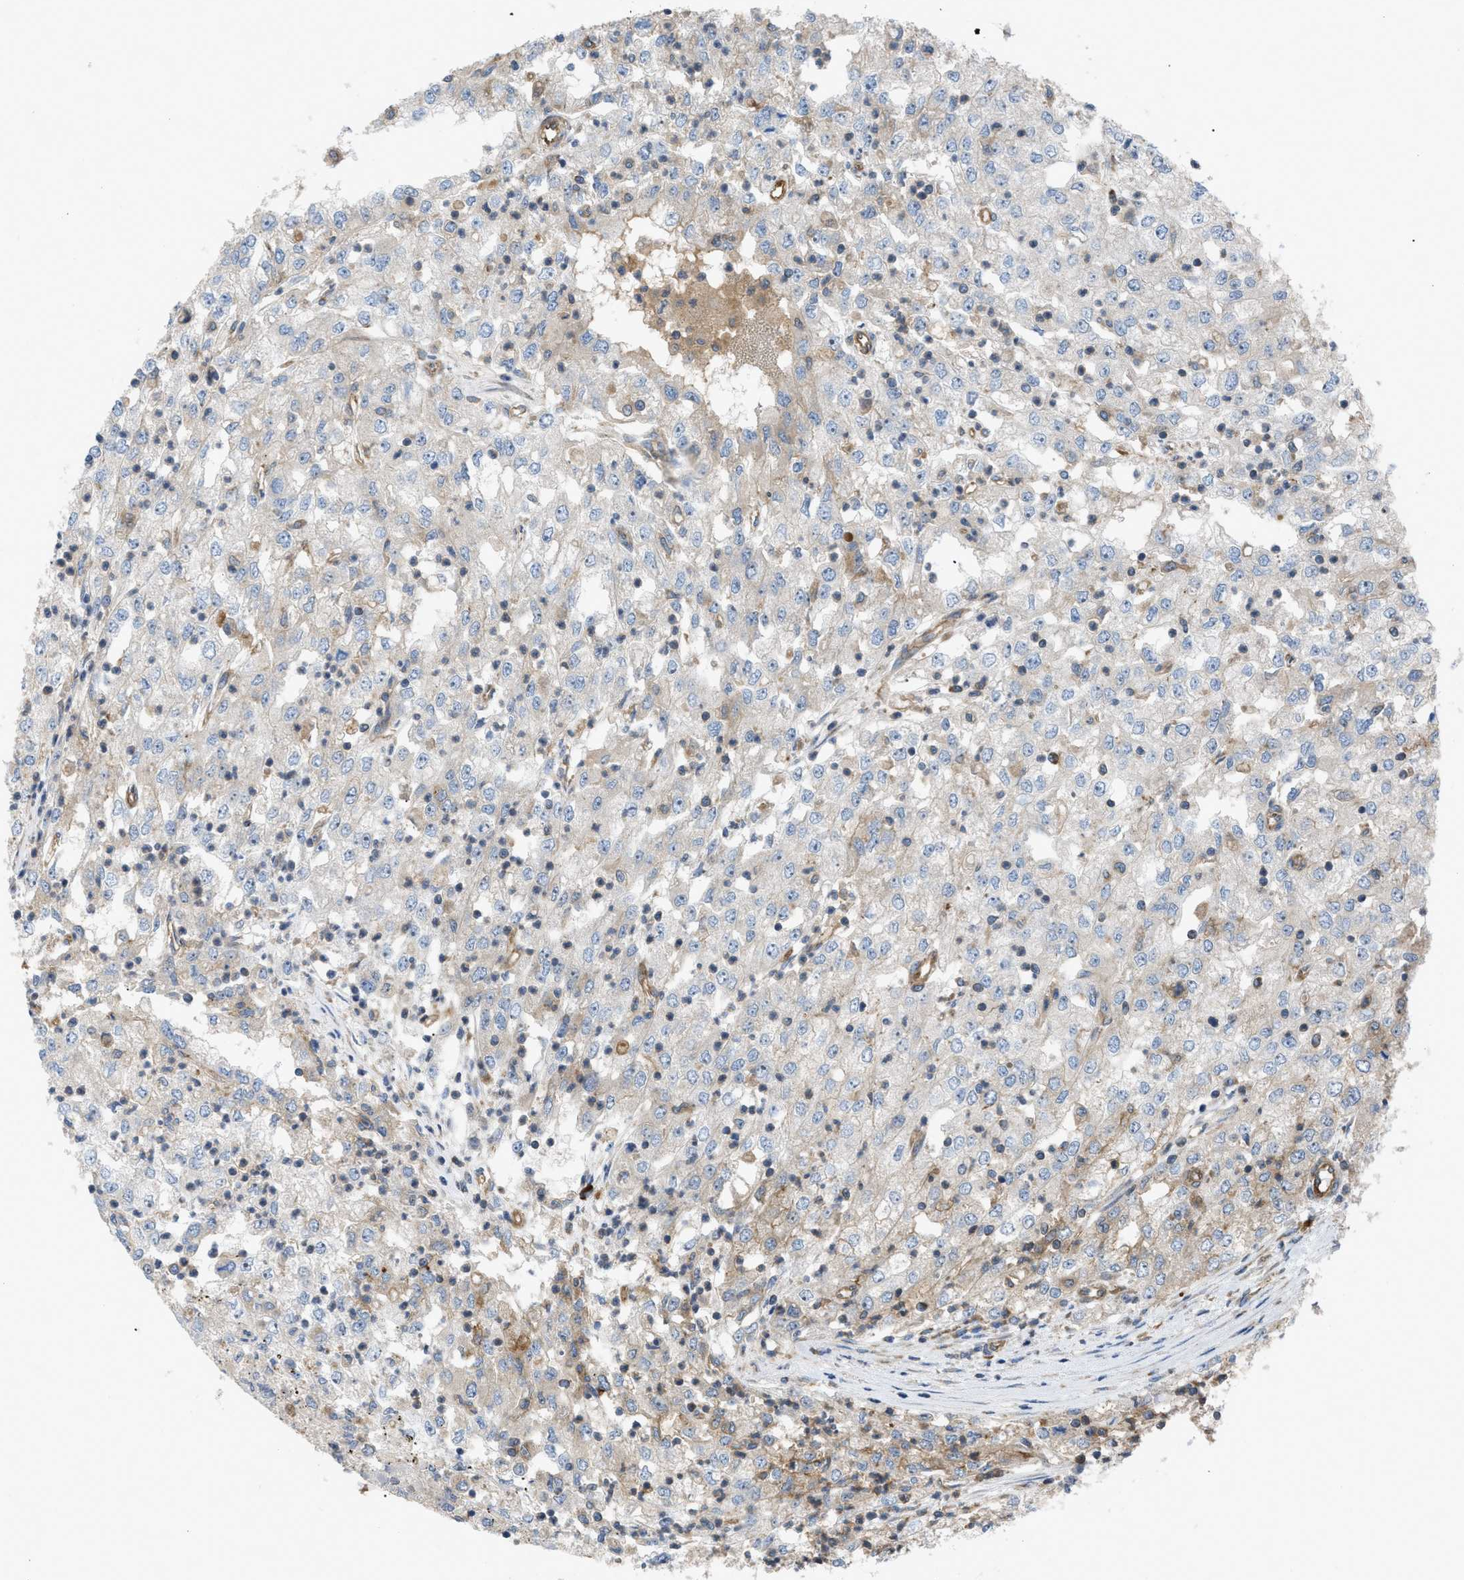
{"staining": {"intensity": "weak", "quantity": "<25%", "location": "cytoplasmic/membranous"}, "tissue": "renal cancer", "cell_type": "Tumor cells", "image_type": "cancer", "snomed": [{"axis": "morphology", "description": "Adenocarcinoma, NOS"}, {"axis": "topography", "description": "Kidney"}], "caption": "High magnification brightfield microscopy of adenocarcinoma (renal) stained with DAB (3,3'-diaminobenzidine) (brown) and counterstained with hematoxylin (blue): tumor cells show no significant positivity.", "gene": "ATP2A3", "patient": {"sex": "female", "age": 54}}